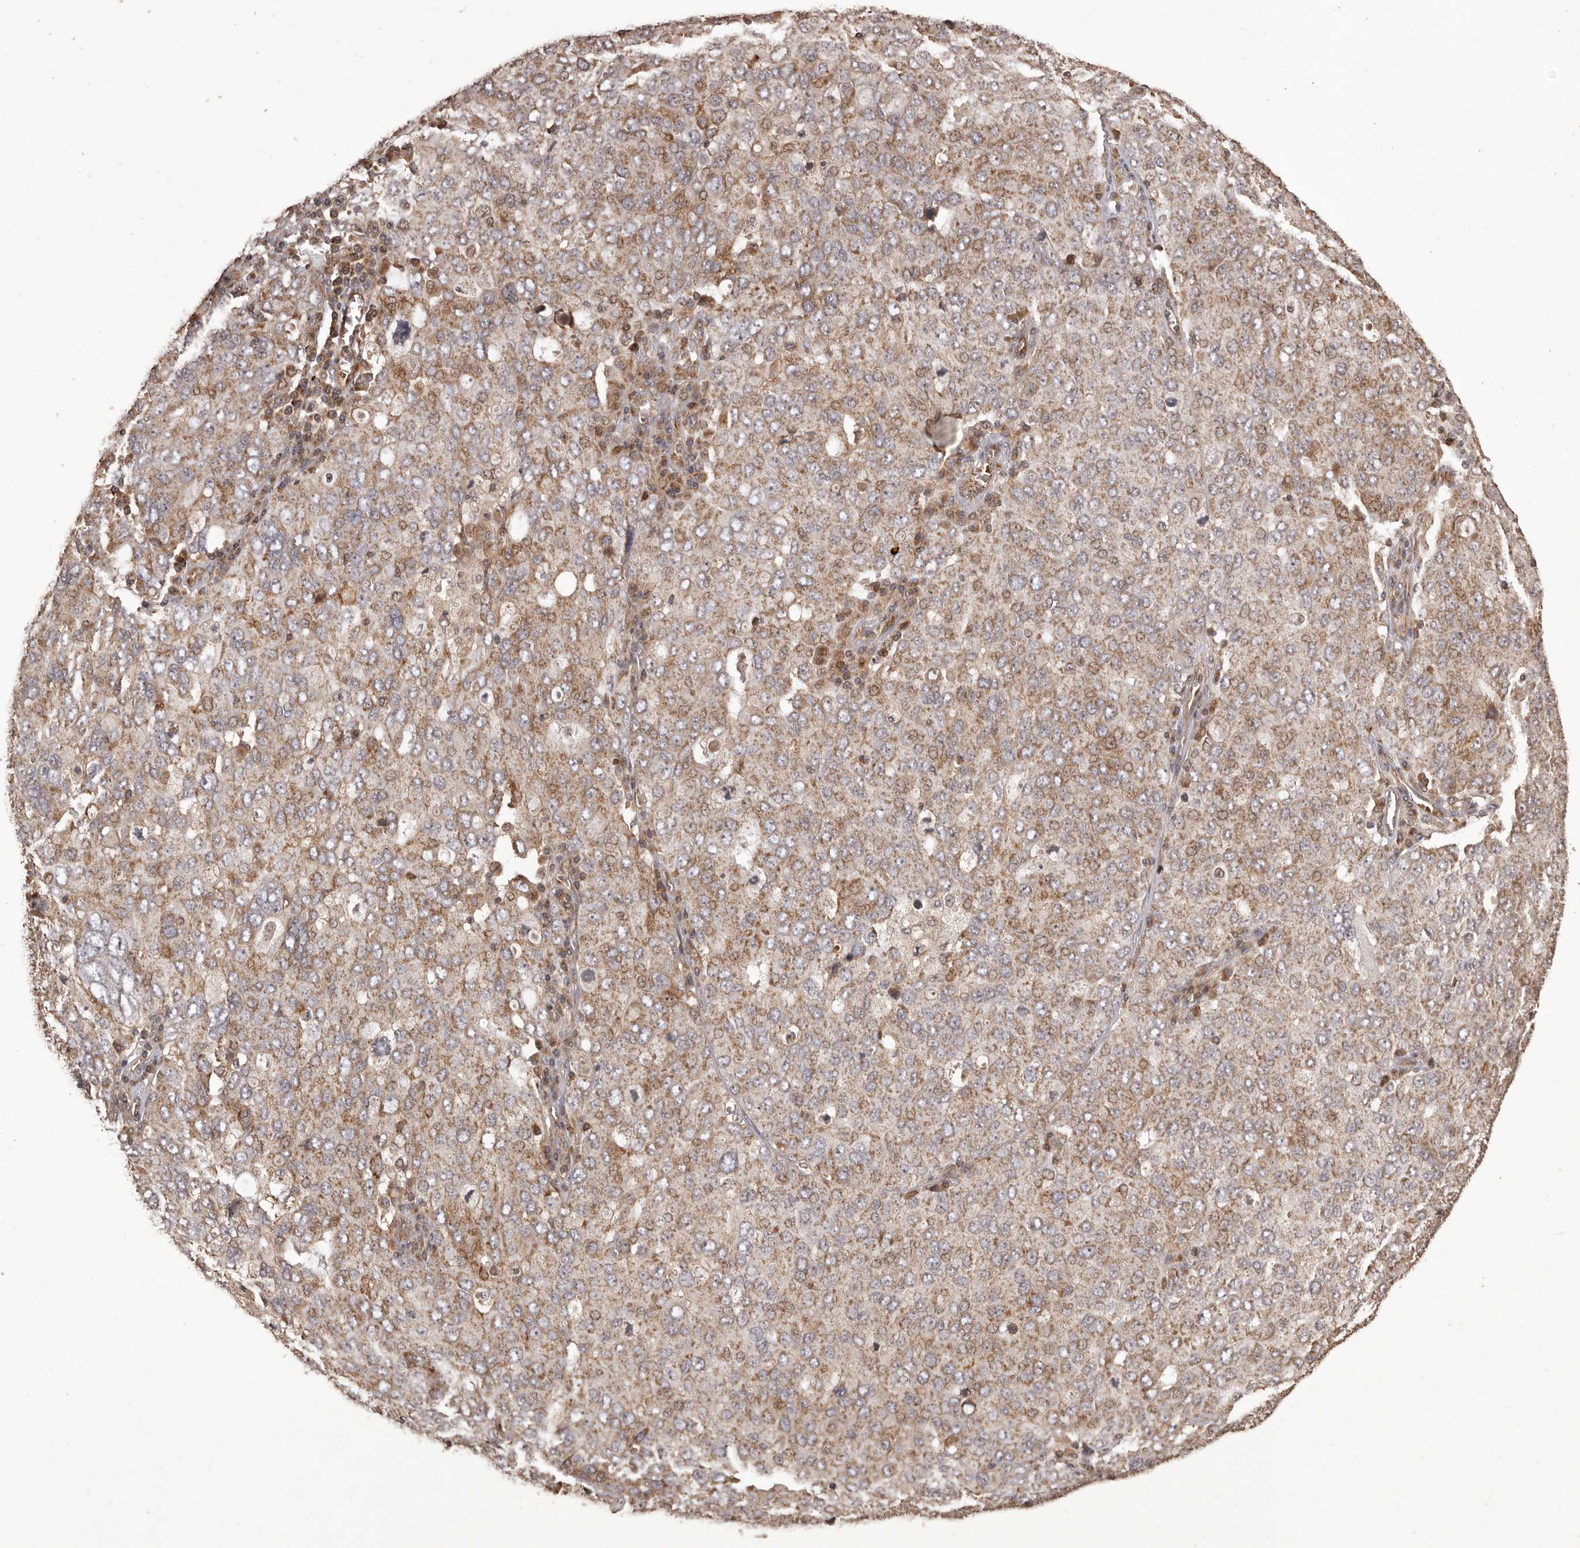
{"staining": {"intensity": "moderate", "quantity": ">75%", "location": "cytoplasmic/membranous"}, "tissue": "ovarian cancer", "cell_type": "Tumor cells", "image_type": "cancer", "snomed": [{"axis": "morphology", "description": "Carcinoma, endometroid"}, {"axis": "topography", "description": "Ovary"}], "caption": "High-magnification brightfield microscopy of endometroid carcinoma (ovarian) stained with DAB (3,3'-diaminobenzidine) (brown) and counterstained with hematoxylin (blue). tumor cells exhibit moderate cytoplasmic/membranous expression is present in about>75% of cells.", "gene": "QRSL1", "patient": {"sex": "female", "age": 62}}